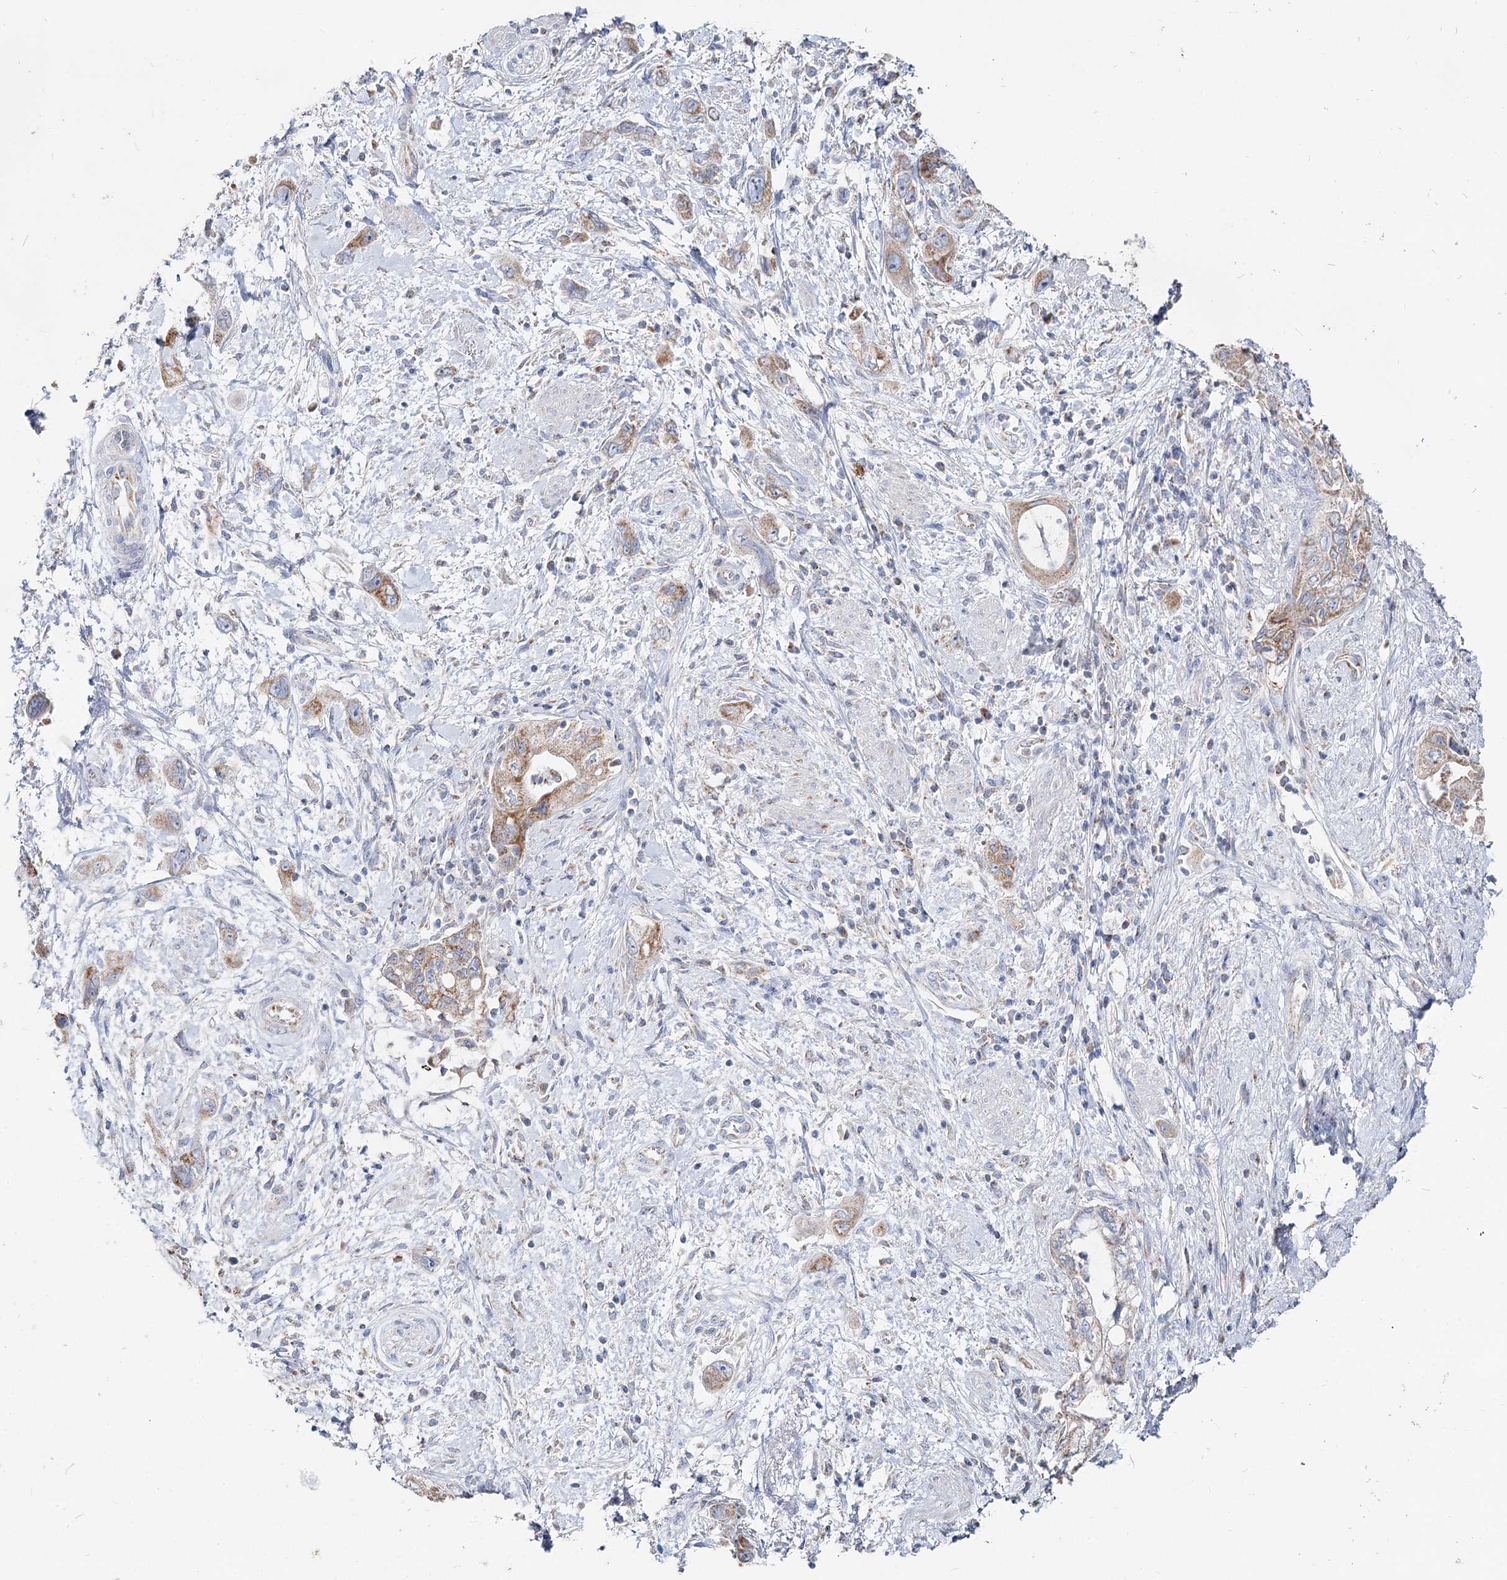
{"staining": {"intensity": "moderate", "quantity": ">75%", "location": "cytoplasmic/membranous"}, "tissue": "pancreatic cancer", "cell_type": "Tumor cells", "image_type": "cancer", "snomed": [{"axis": "morphology", "description": "Adenocarcinoma, NOS"}, {"axis": "topography", "description": "Pancreas"}], "caption": "Immunohistochemical staining of human adenocarcinoma (pancreatic) displays medium levels of moderate cytoplasmic/membranous positivity in approximately >75% of tumor cells.", "gene": "MCCC2", "patient": {"sex": "female", "age": 73}}